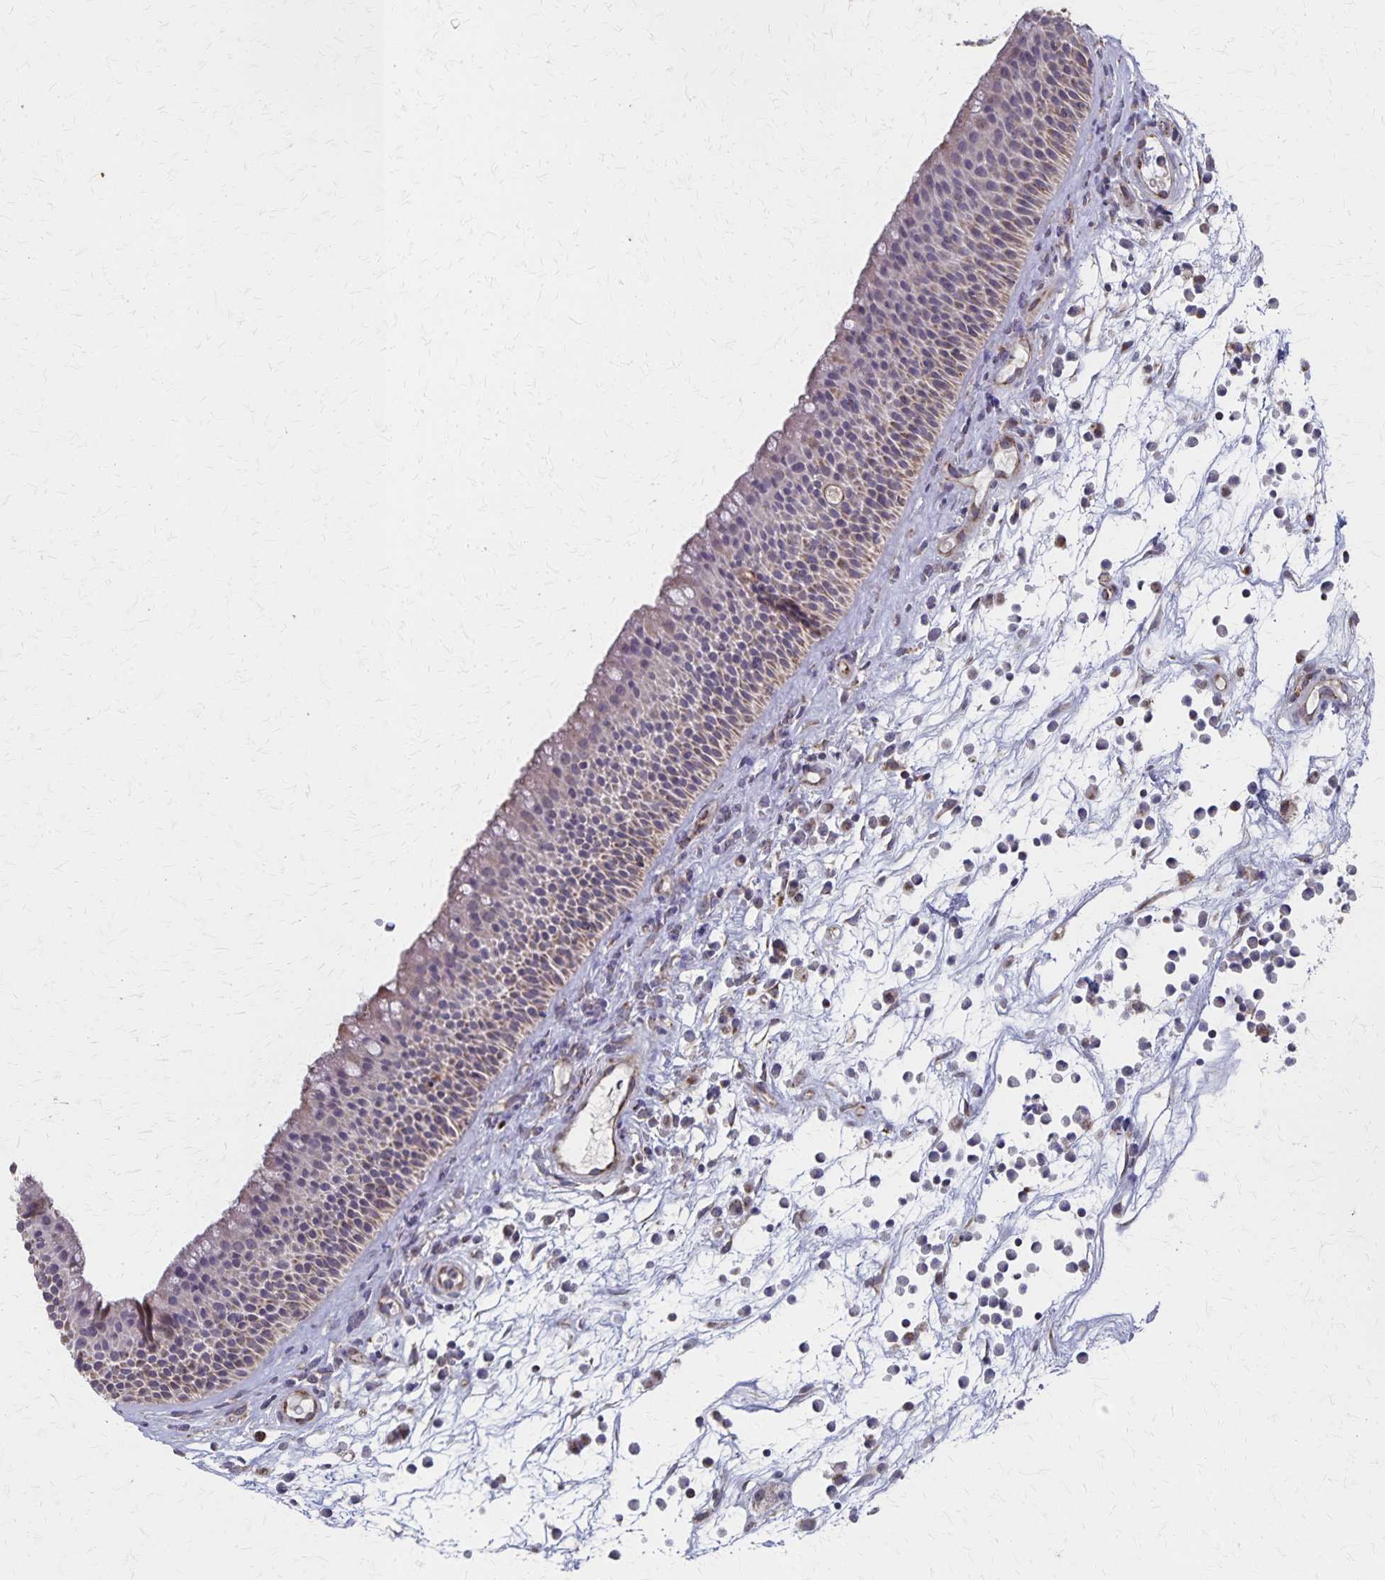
{"staining": {"intensity": "moderate", "quantity": "25%-75%", "location": "cytoplasmic/membranous"}, "tissue": "nasopharynx", "cell_type": "Respiratory epithelial cells", "image_type": "normal", "snomed": [{"axis": "morphology", "description": "Normal tissue, NOS"}, {"axis": "topography", "description": "Nasopharynx"}], "caption": "DAB (3,3'-diaminobenzidine) immunohistochemical staining of normal nasopharynx demonstrates moderate cytoplasmic/membranous protein expression in approximately 25%-75% of respiratory epithelial cells. The staining was performed using DAB to visualize the protein expression in brown, while the nuclei were stained in blue with hematoxylin (Magnification: 20x).", "gene": "DYRK4", "patient": {"sex": "male", "age": 56}}